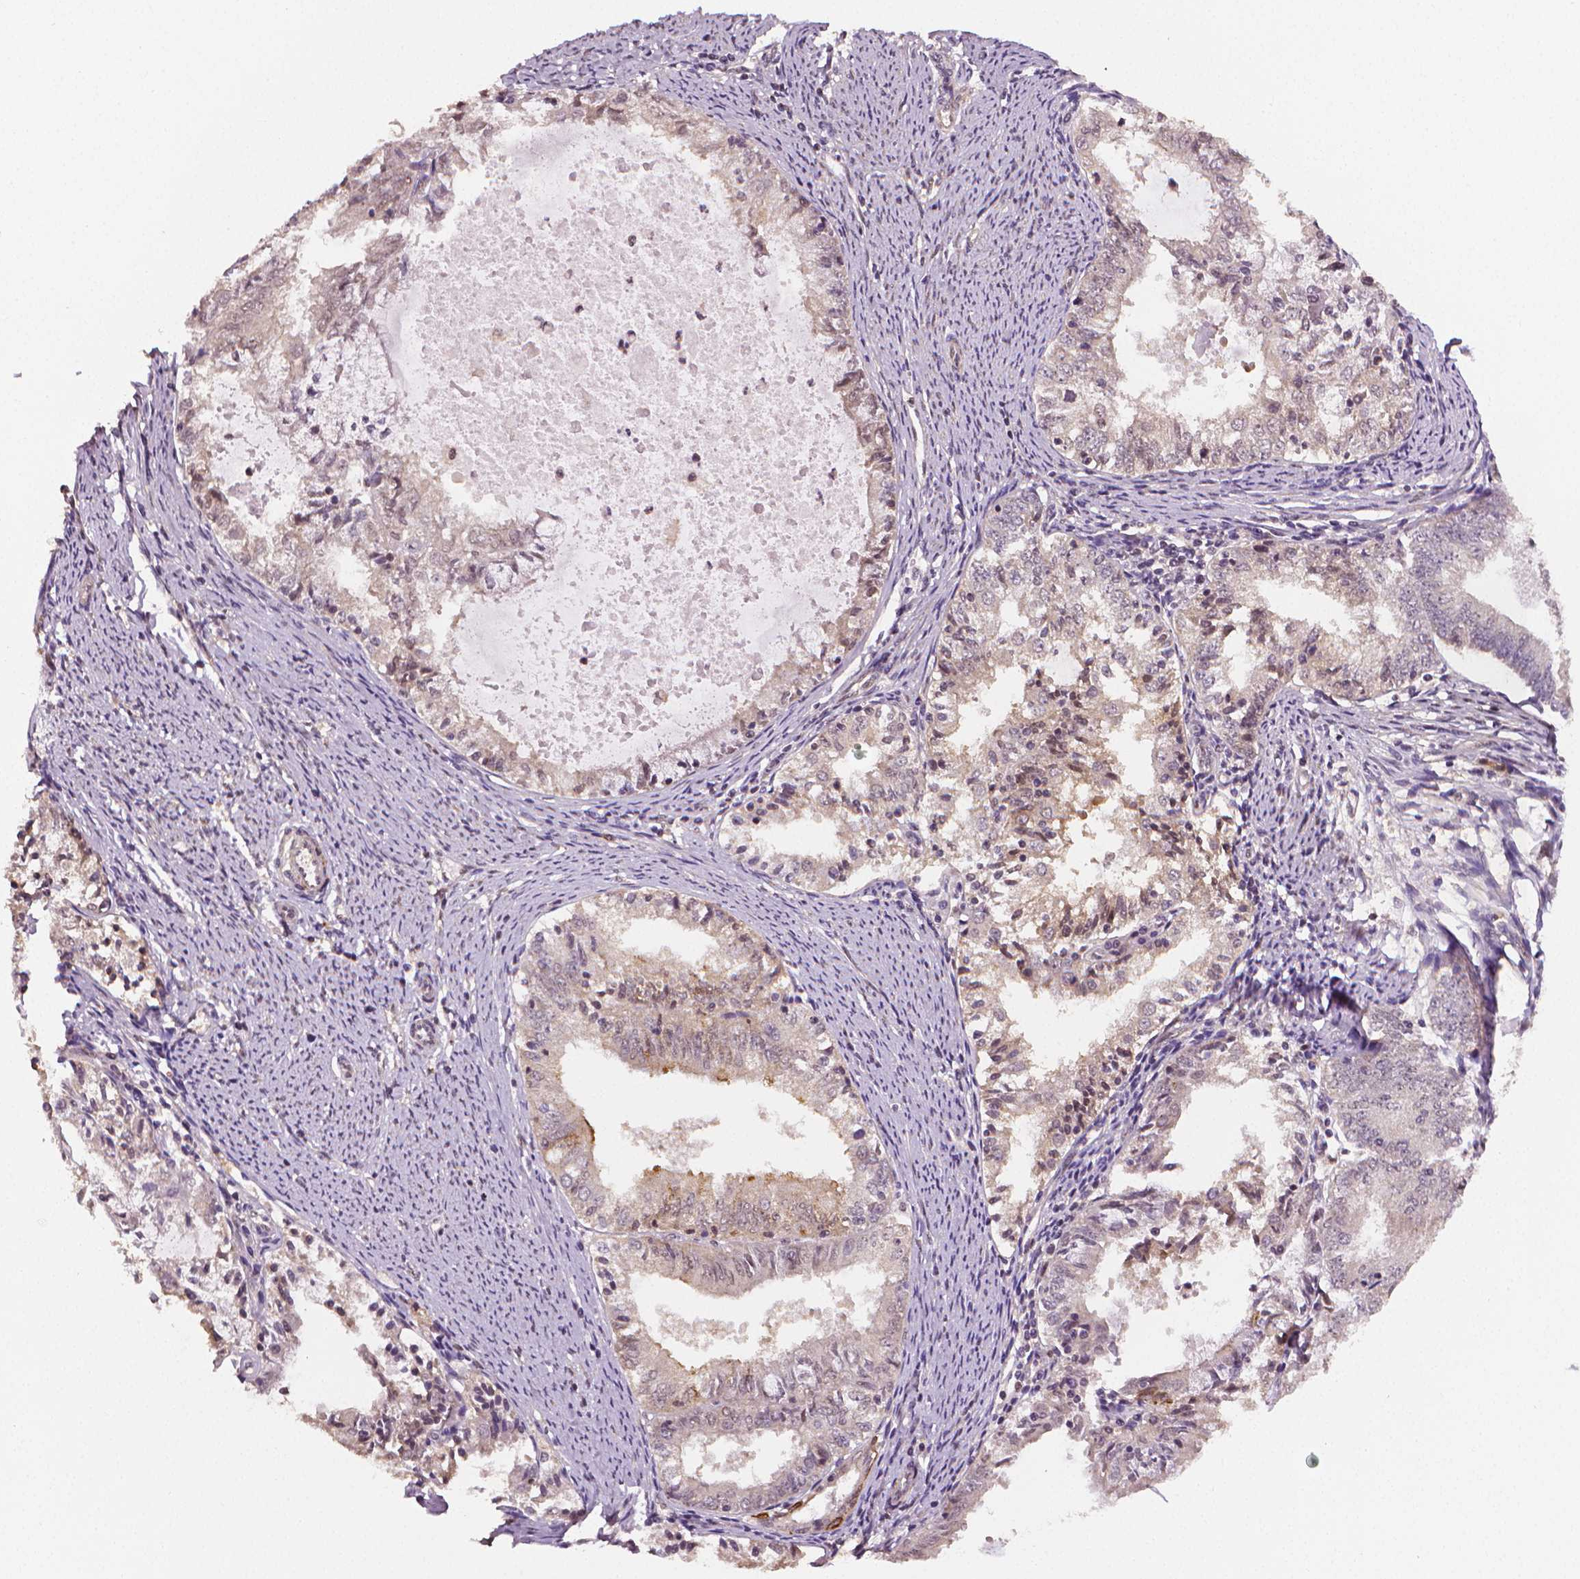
{"staining": {"intensity": "moderate", "quantity": "<25%", "location": "cytoplasmic/membranous"}, "tissue": "endometrial cancer", "cell_type": "Tumor cells", "image_type": "cancer", "snomed": [{"axis": "morphology", "description": "Adenocarcinoma, NOS"}, {"axis": "topography", "description": "Endometrium"}], "caption": "Immunohistochemistry staining of adenocarcinoma (endometrial), which reveals low levels of moderate cytoplasmic/membranous staining in about <25% of tumor cells indicating moderate cytoplasmic/membranous protein positivity. The staining was performed using DAB (brown) for protein detection and nuclei were counterstained in hematoxylin (blue).", "gene": "STAT3", "patient": {"sex": "female", "age": 57}}